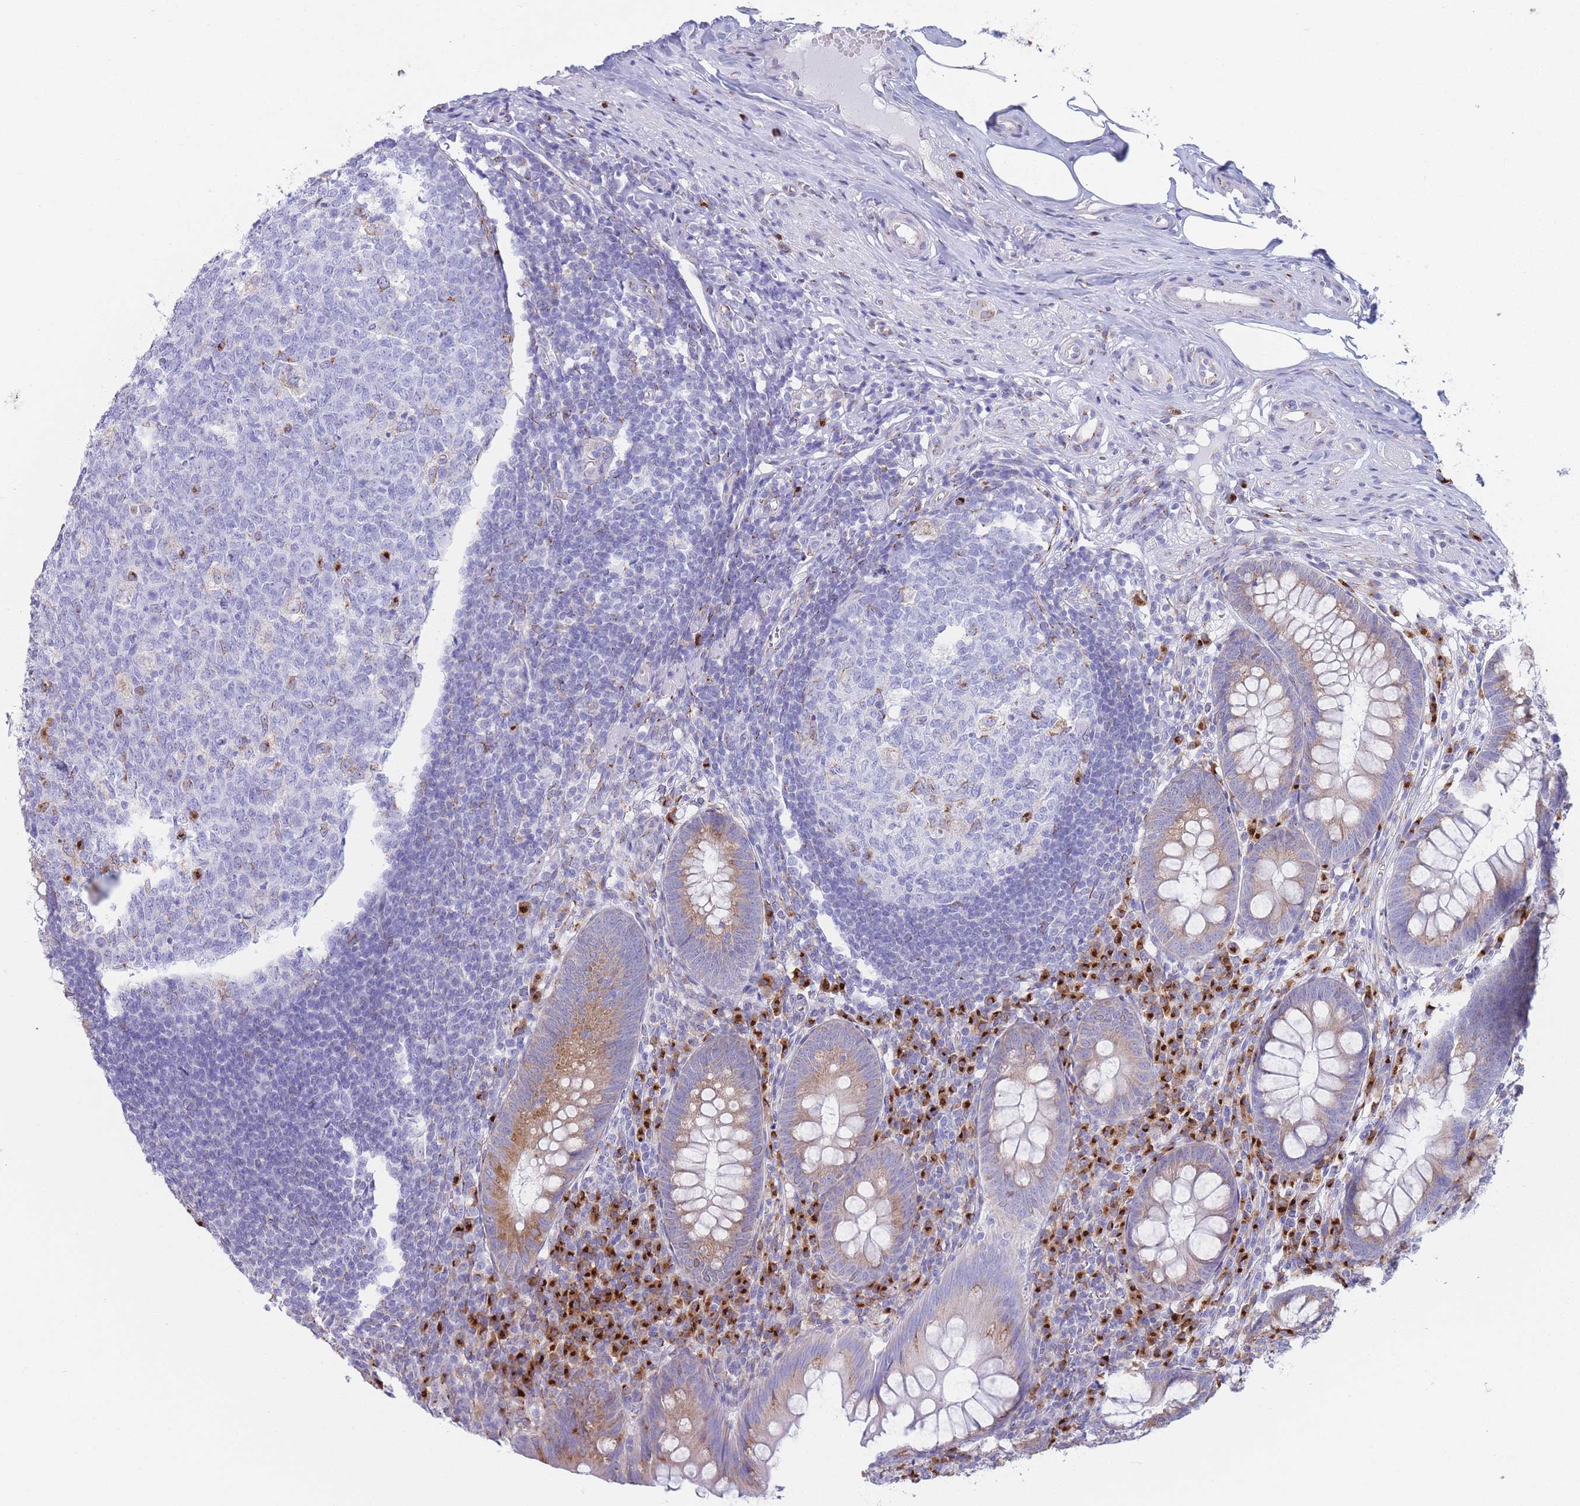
{"staining": {"intensity": "moderate", "quantity": "25%-75%", "location": "cytoplasmic/membranous"}, "tissue": "appendix", "cell_type": "Glandular cells", "image_type": "normal", "snomed": [{"axis": "morphology", "description": "Normal tissue, NOS"}, {"axis": "topography", "description": "Appendix"}], "caption": "IHC staining of benign appendix, which displays medium levels of moderate cytoplasmic/membranous positivity in approximately 25%-75% of glandular cells indicating moderate cytoplasmic/membranous protein staining. The staining was performed using DAB (brown) for protein detection and nuclei were counterstained in hematoxylin (blue).", "gene": "MRPL30", "patient": {"sex": "male", "age": 56}}